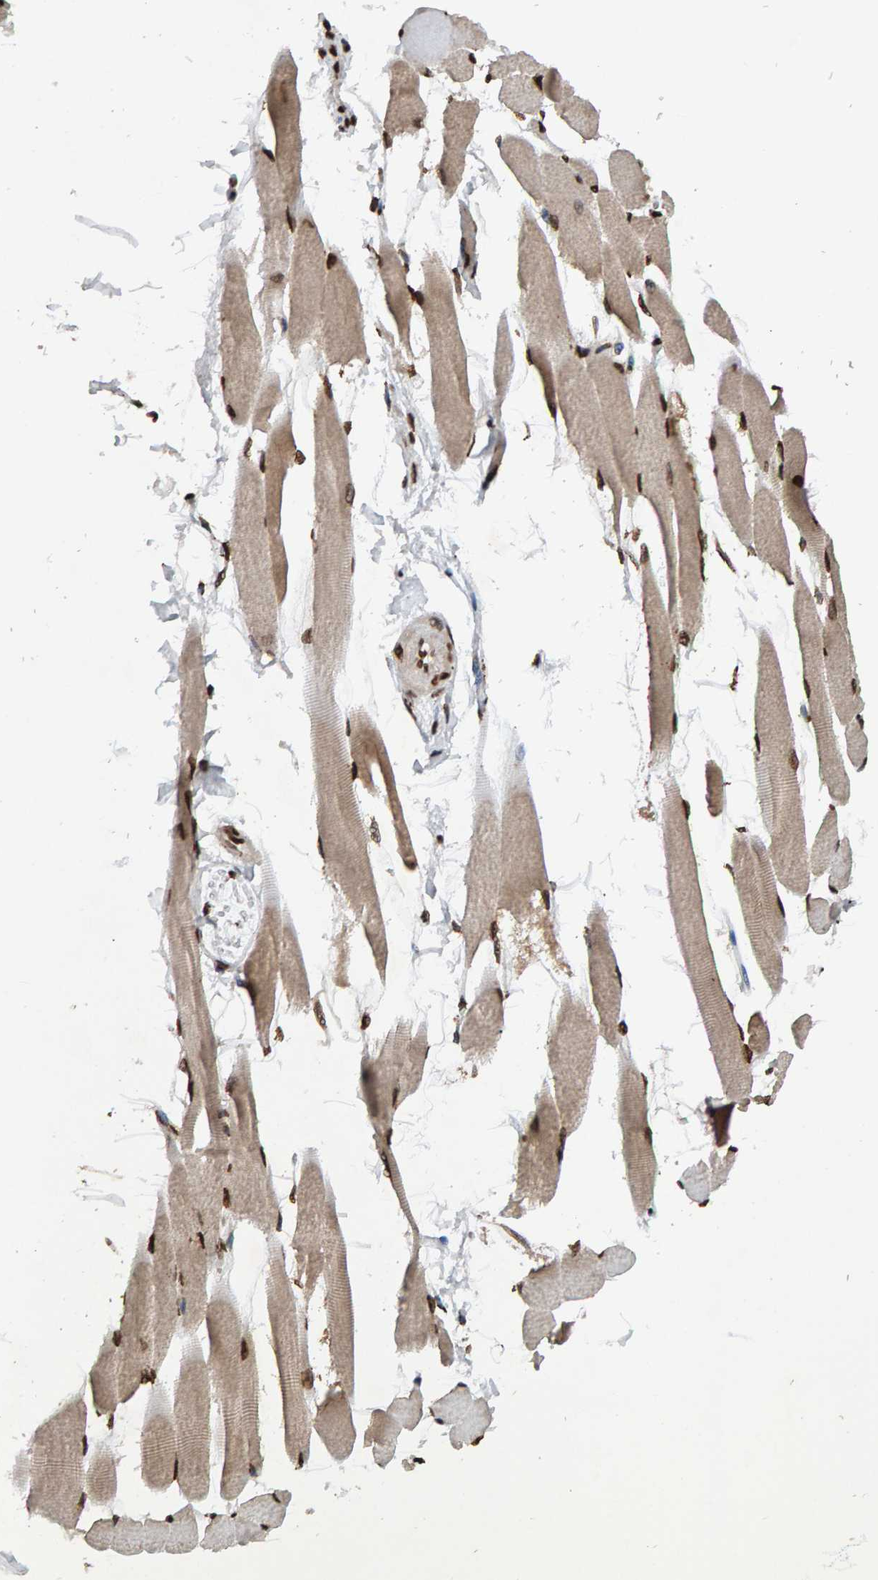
{"staining": {"intensity": "moderate", "quantity": ">75%", "location": "nuclear"}, "tissue": "skeletal muscle", "cell_type": "Myocytes", "image_type": "normal", "snomed": [{"axis": "morphology", "description": "Normal tissue, NOS"}, {"axis": "topography", "description": "Skeletal muscle"}, {"axis": "topography", "description": "Peripheral nerve tissue"}], "caption": "Immunohistochemistry (IHC) of unremarkable skeletal muscle shows medium levels of moderate nuclear expression in about >75% of myocytes.", "gene": "H2AZ1", "patient": {"sex": "female", "age": 84}}